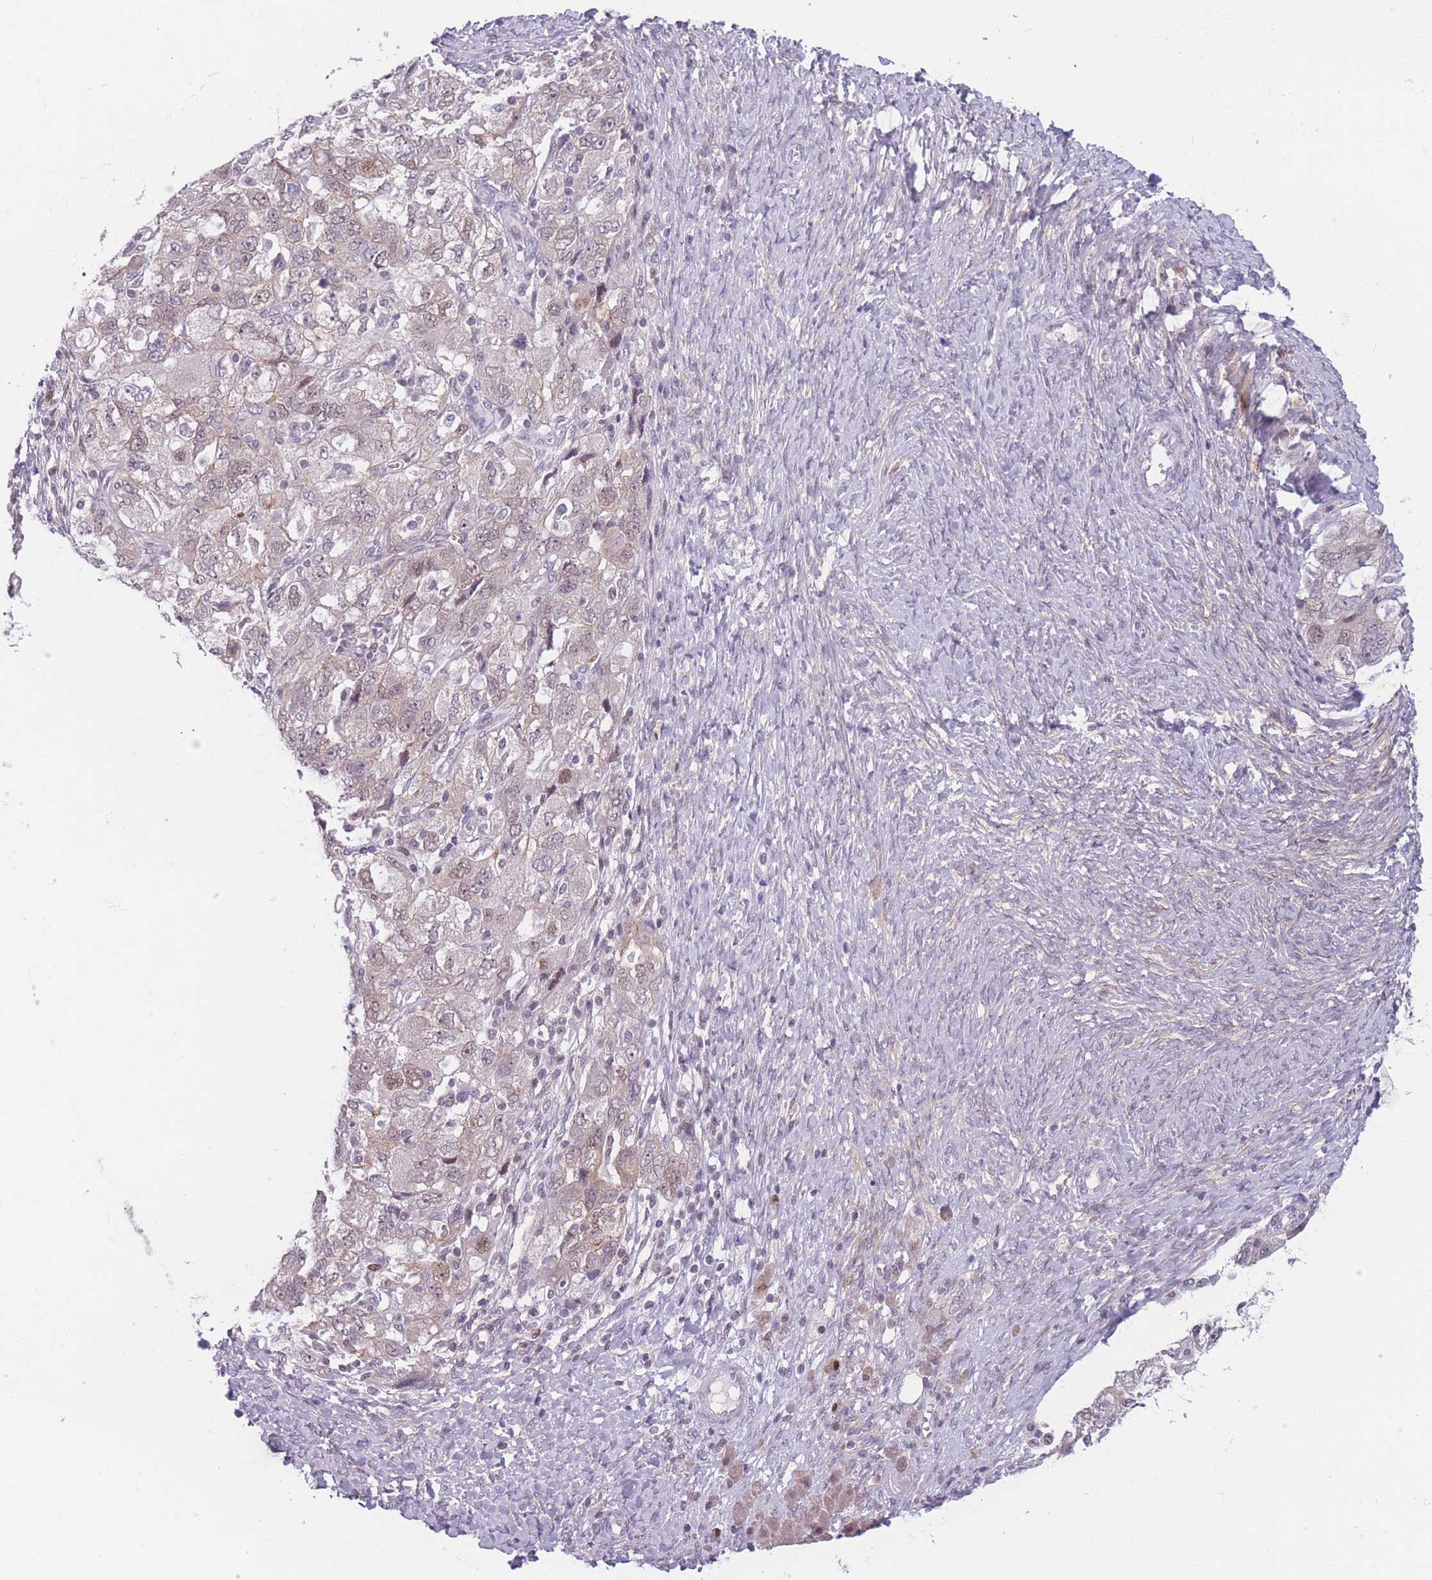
{"staining": {"intensity": "moderate", "quantity": "<25%", "location": "nuclear"}, "tissue": "ovarian cancer", "cell_type": "Tumor cells", "image_type": "cancer", "snomed": [{"axis": "morphology", "description": "Carcinoma, NOS"}, {"axis": "morphology", "description": "Cystadenocarcinoma, serous, NOS"}, {"axis": "topography", "description": "Ovary"}], "caption": "This is a histology image of immunohistochemistry staining of ovarian serous cystadenocarcinoma, which shows moderate staining in the nuclear of tumor cells.", "gene": "ZNF439", "patient": {"sex": "female", "age": 69}}